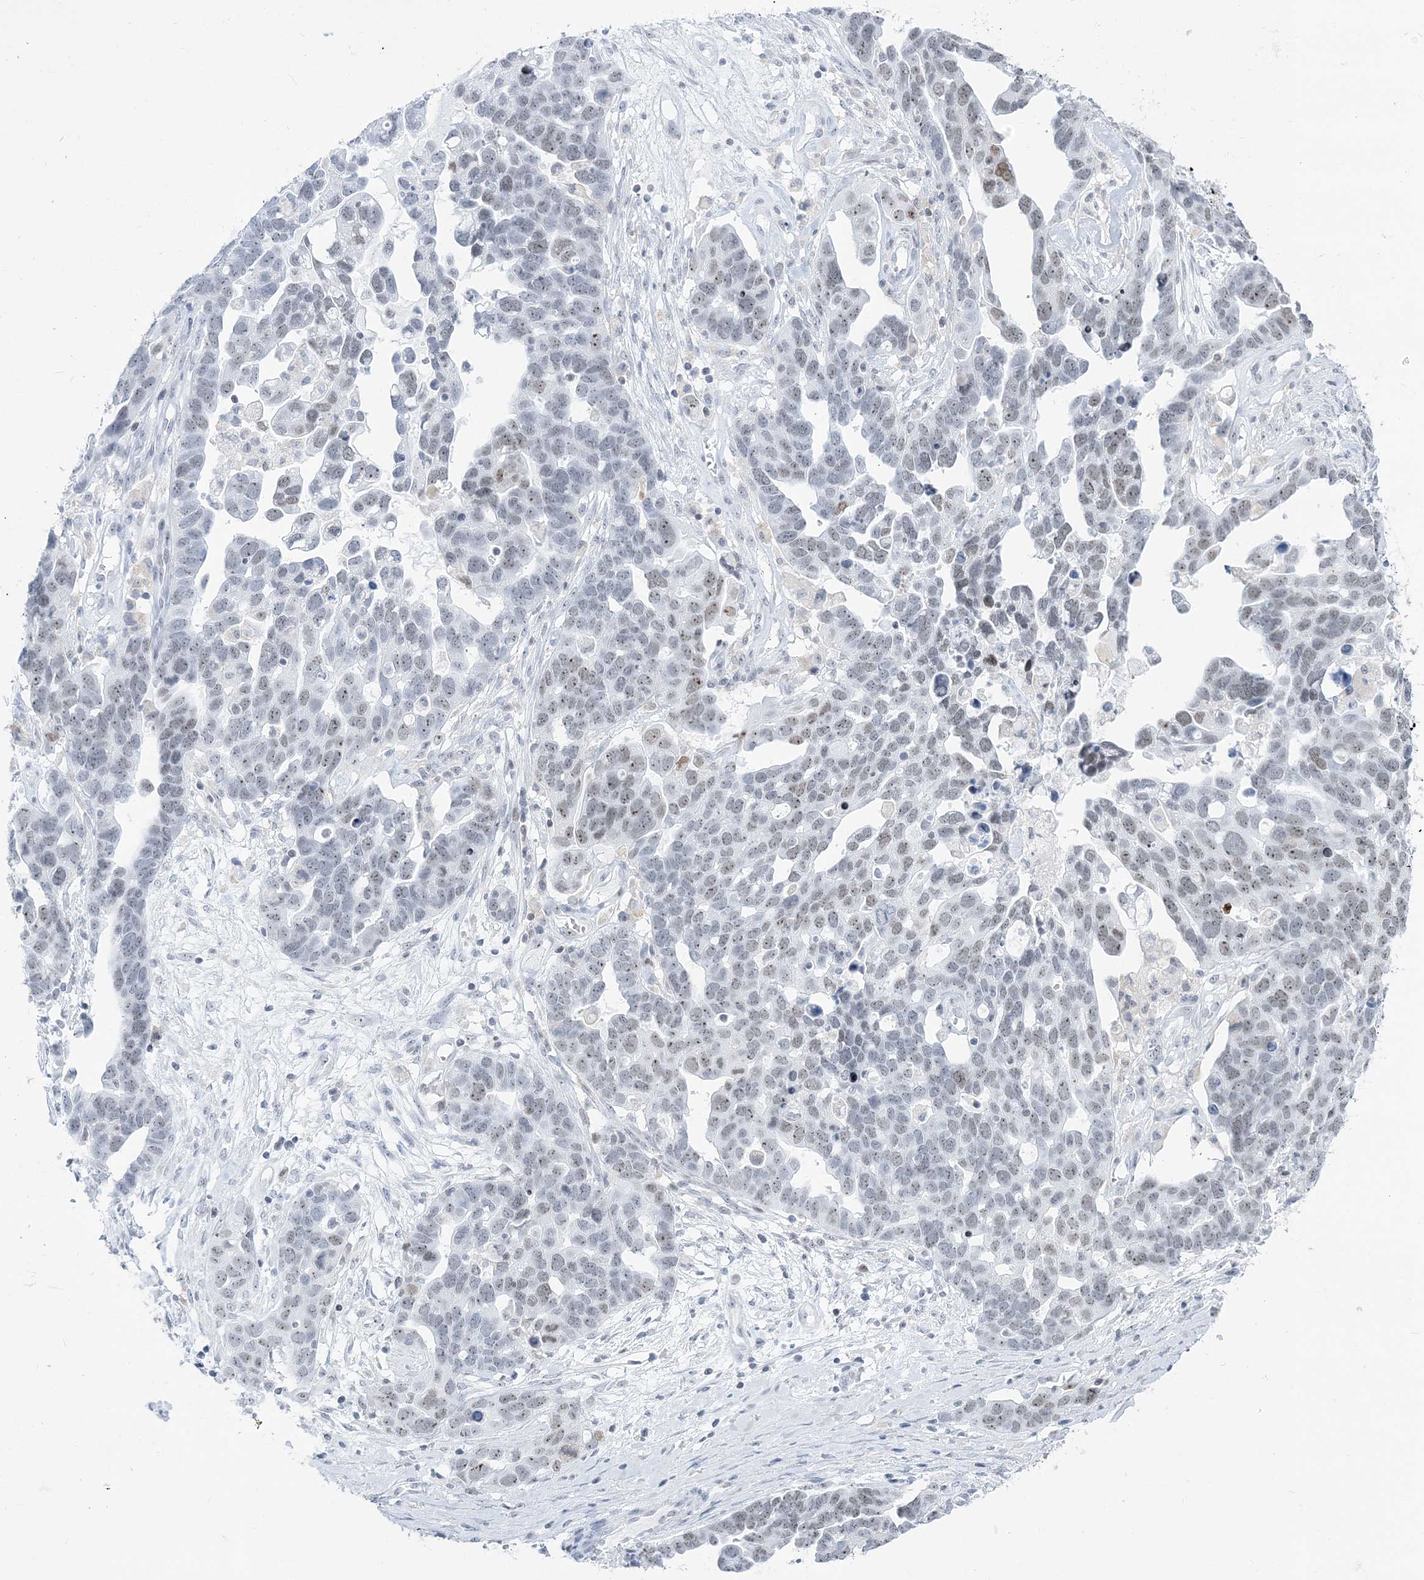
{"staining": {"intensity": "weak", "quantity": "<25%", "location": "nuclear"}, "tissue": "ovarian cancer", "cell_type": "Tumor cells", "image_type": "cancer", "snomed": [{"axis": "morphology", "description": "Cystadenocarcinoma, serous, NOS"}, {"axis": "topography", "description": "Ovary"}], "caption": "Tumor cells are negative for protein expression in human ovarian serous cystadenocarcinoma.", "gene": "DDX21", "patient": {"sex": "female", "age": 54}}